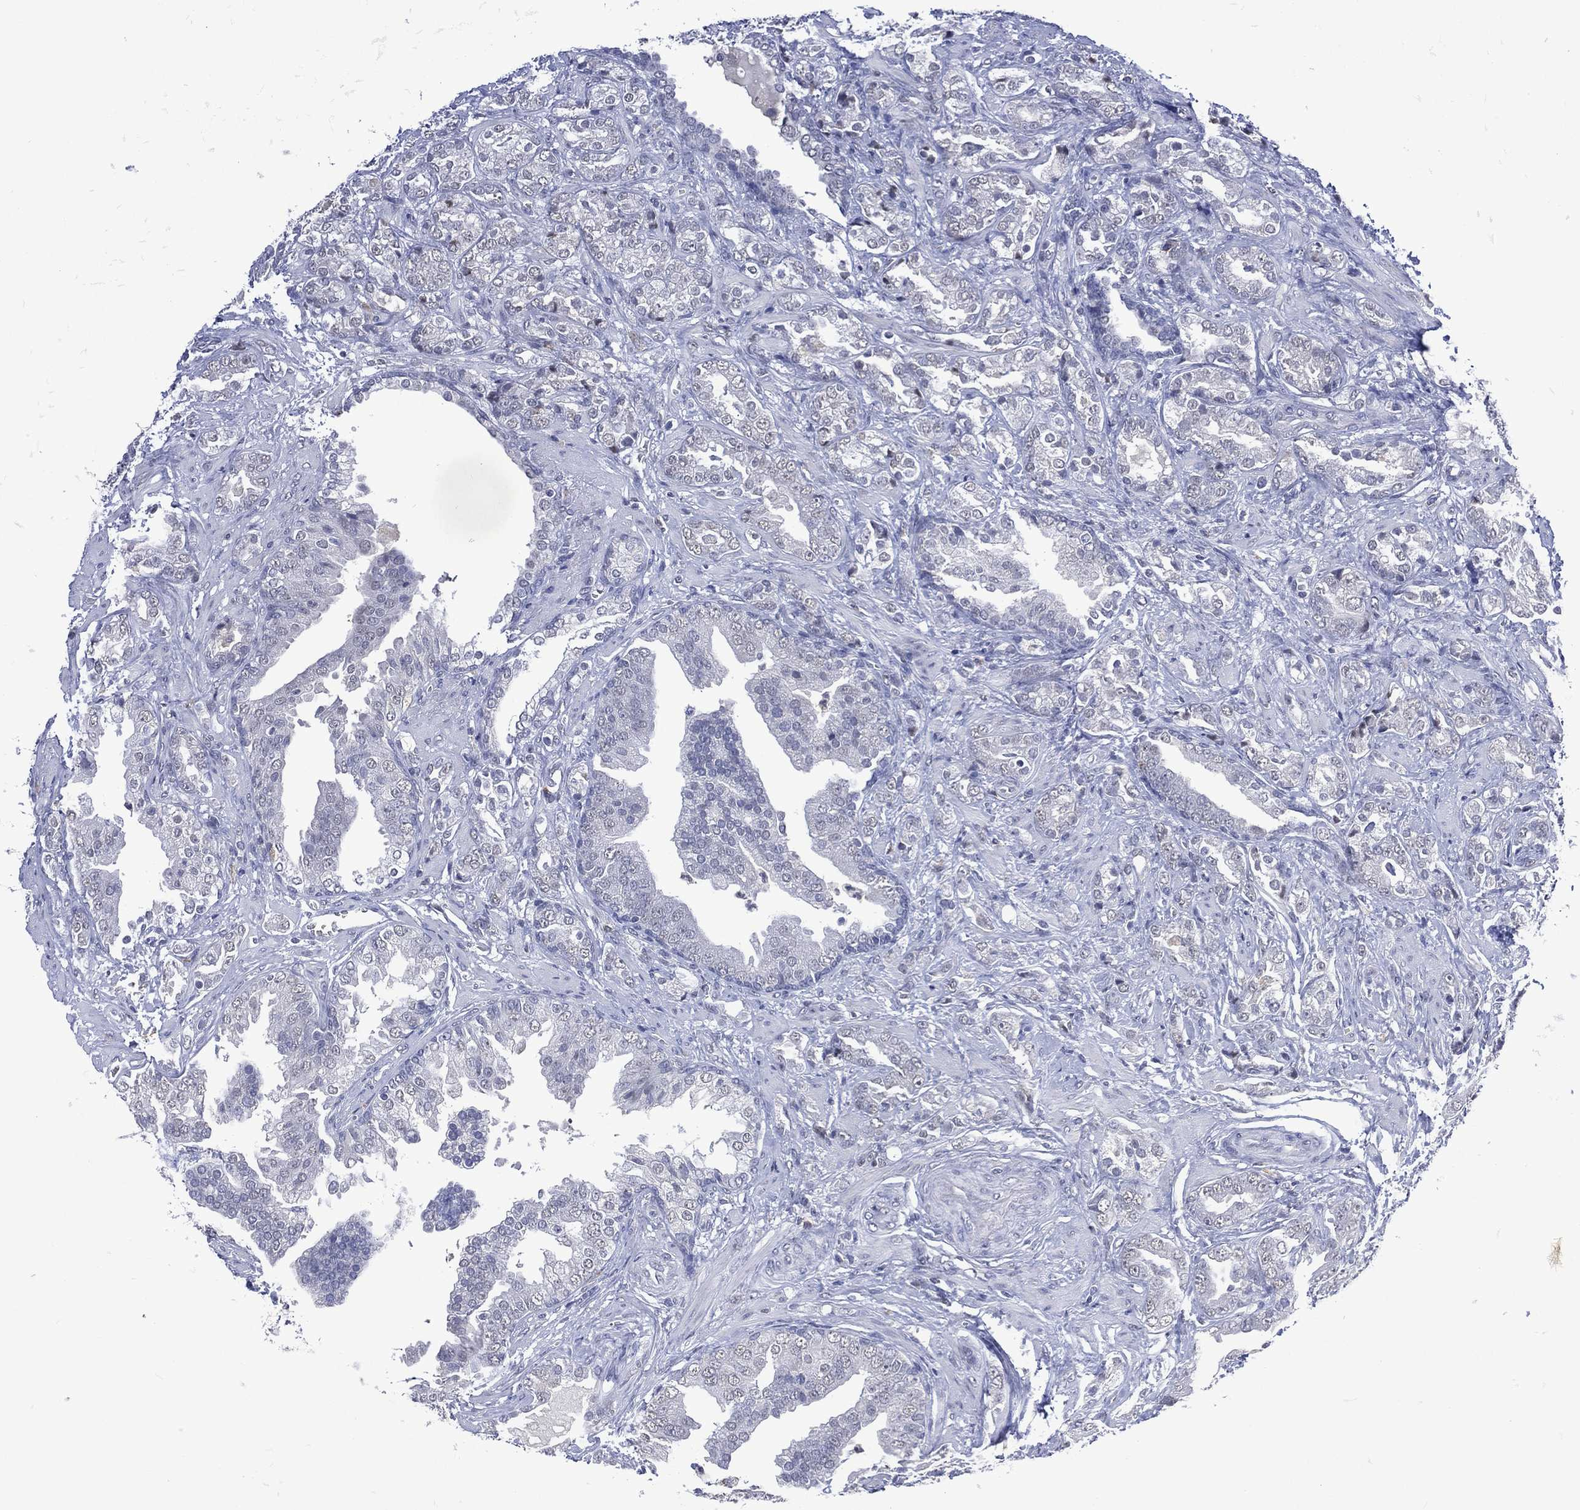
{"staining": {"intensity": "negative", "quantity": "none", "location": "none"}, "tissue": "prostate cancer", "cell_type": "Tumor cells", "image_type": "cancer", "snomed": [{"axis": "morphology", "description": "Adenocarcinoma, NOS"}, {"axis": "topography", "description": "Prostate"}], "caption": "Immunohistochemical staining of human prostate cancer (adenocarcinoma) shows no significant staining in tumor cells.", "gene": "ASB10", "patient": {"sex": "male", "age": 57}}